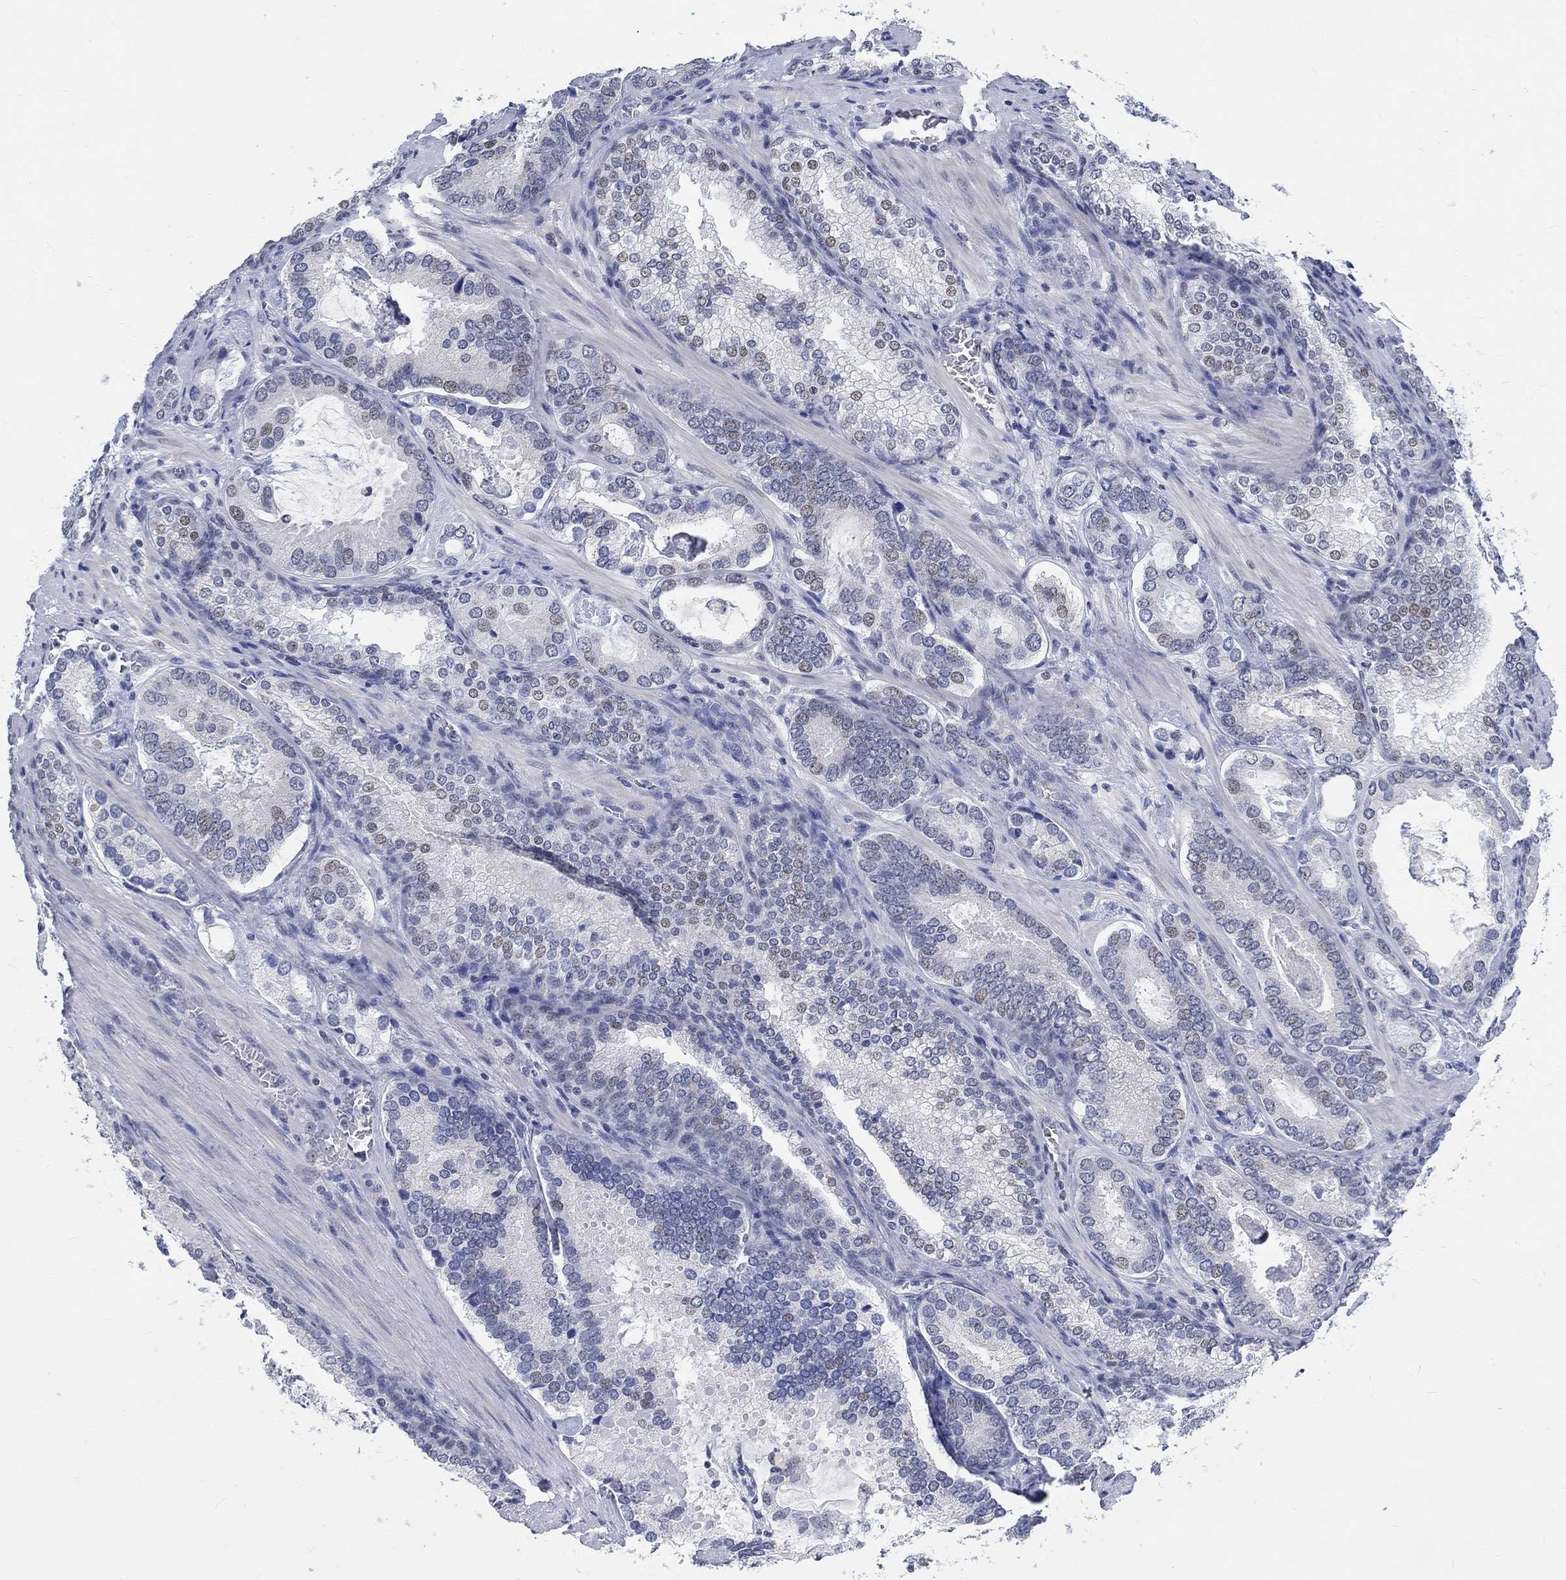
{"staining": {"intensity": "weak", "quantity": "<25%", "location": "nuclear"}, "tissue": "prostate cancer", "cell_type": "Tumor cells", "image_type": "cancer", "snomed": [{"axis": "morphology", "description": "Adenocarcinoma, Low grade"}, {"axis": "topography", "description": "Prostate"}], "caption": "Immunohistochemical staining of human prostate cancer reveals no significant positivity in tumor cells.", "gene": "KCNH8", "patient": {"sex": "male", "age": 60}}